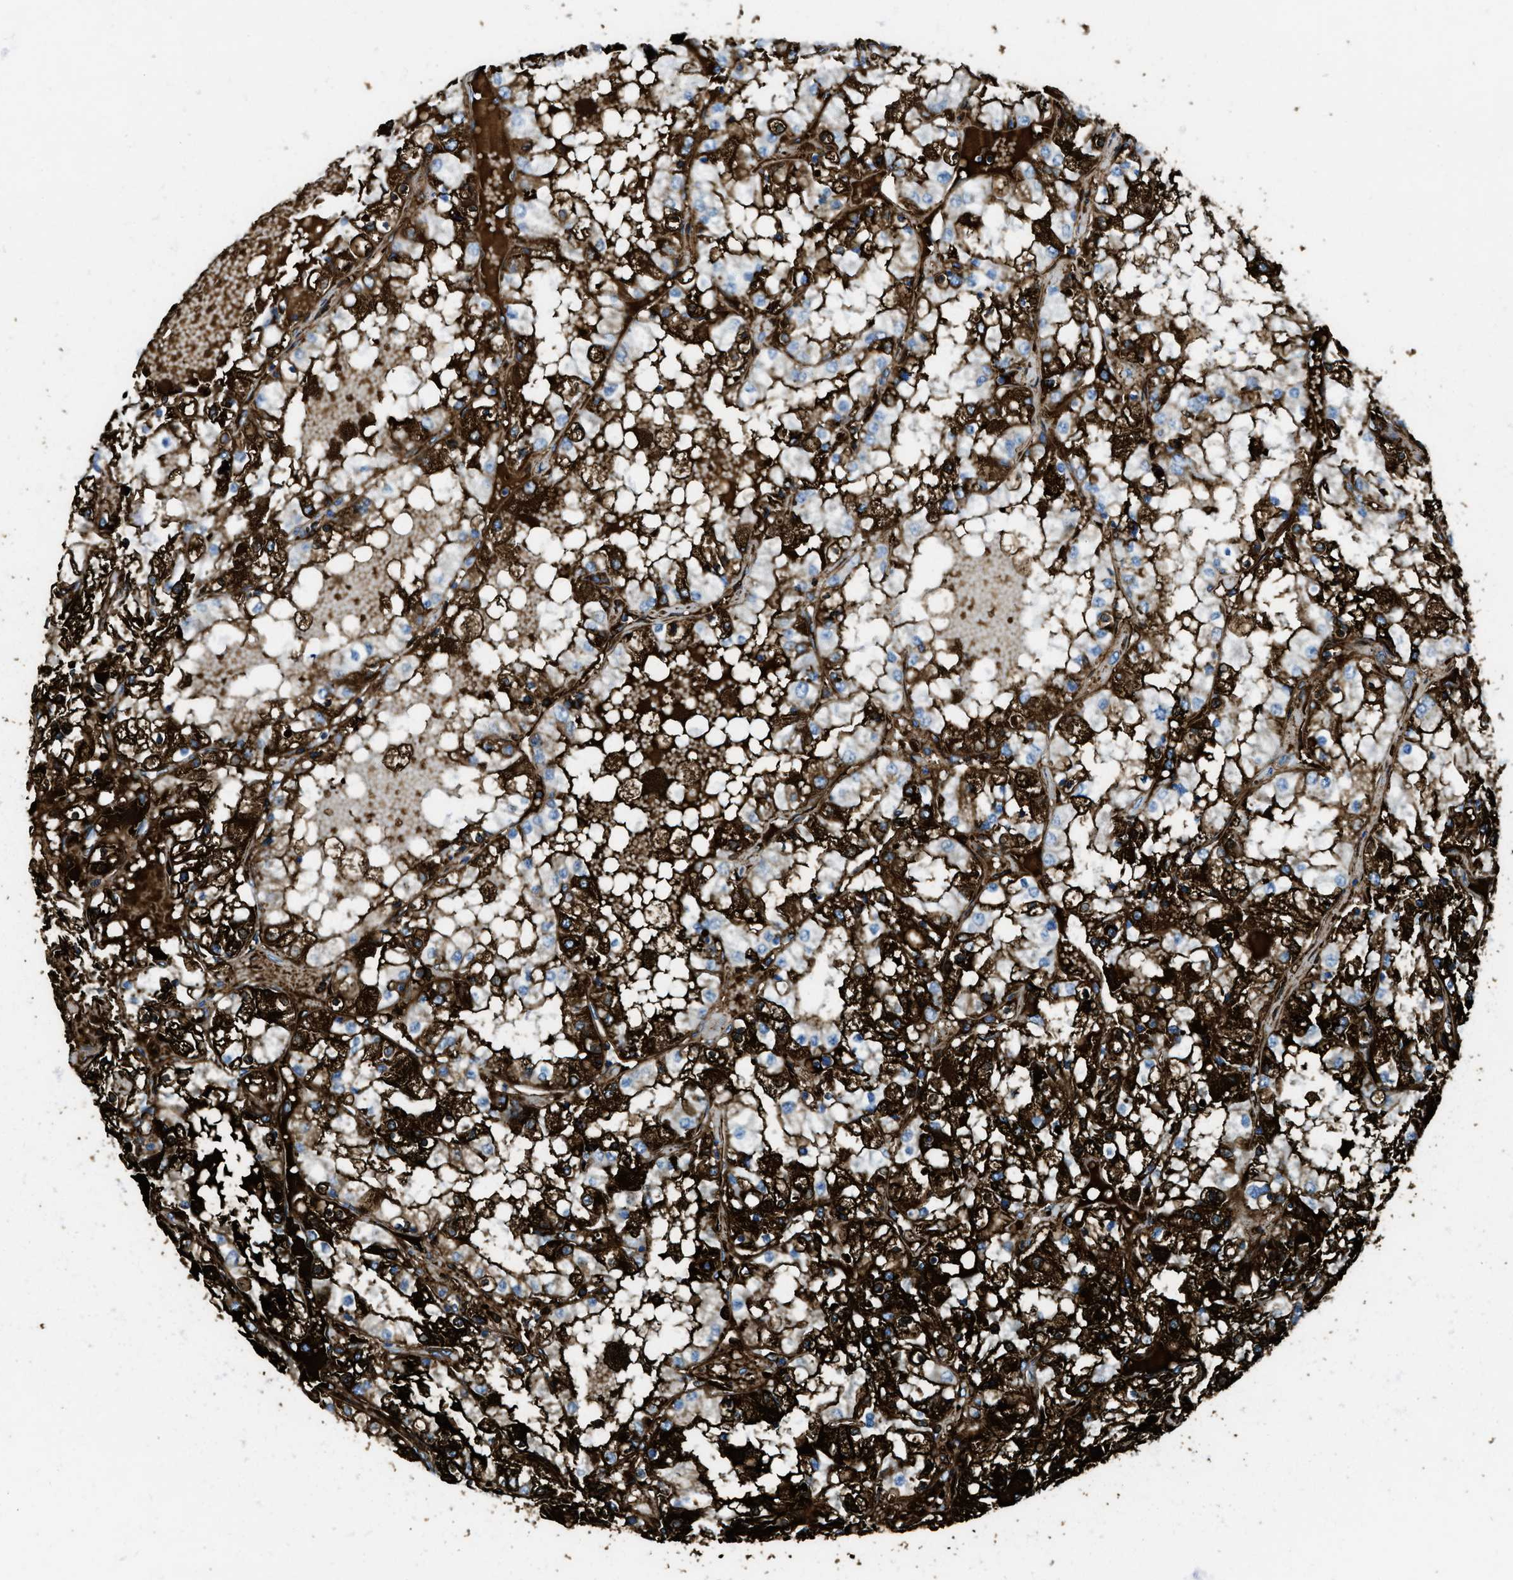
{"staining": {"intensity": "strong", "quantity": "25%-75%", "location": "cytoplasmic/membranous"}, "tissue": "renal cancer", "cell_type": "Tumor cells", "image_type": "cancer", "snomed": [{"axis": "morphology", "description": "Adenocarcinoma, NOS"}, {"axis": "topography", "description": "Kidney"}], "caption": "A high amount of strong cytoplasmic/membranous expression is appreciated in approximately 25%-75% of tumor cells in renal cancer tissue.", "gene": "TRIM59", "patient": {"sex": "male", "age": 68}}